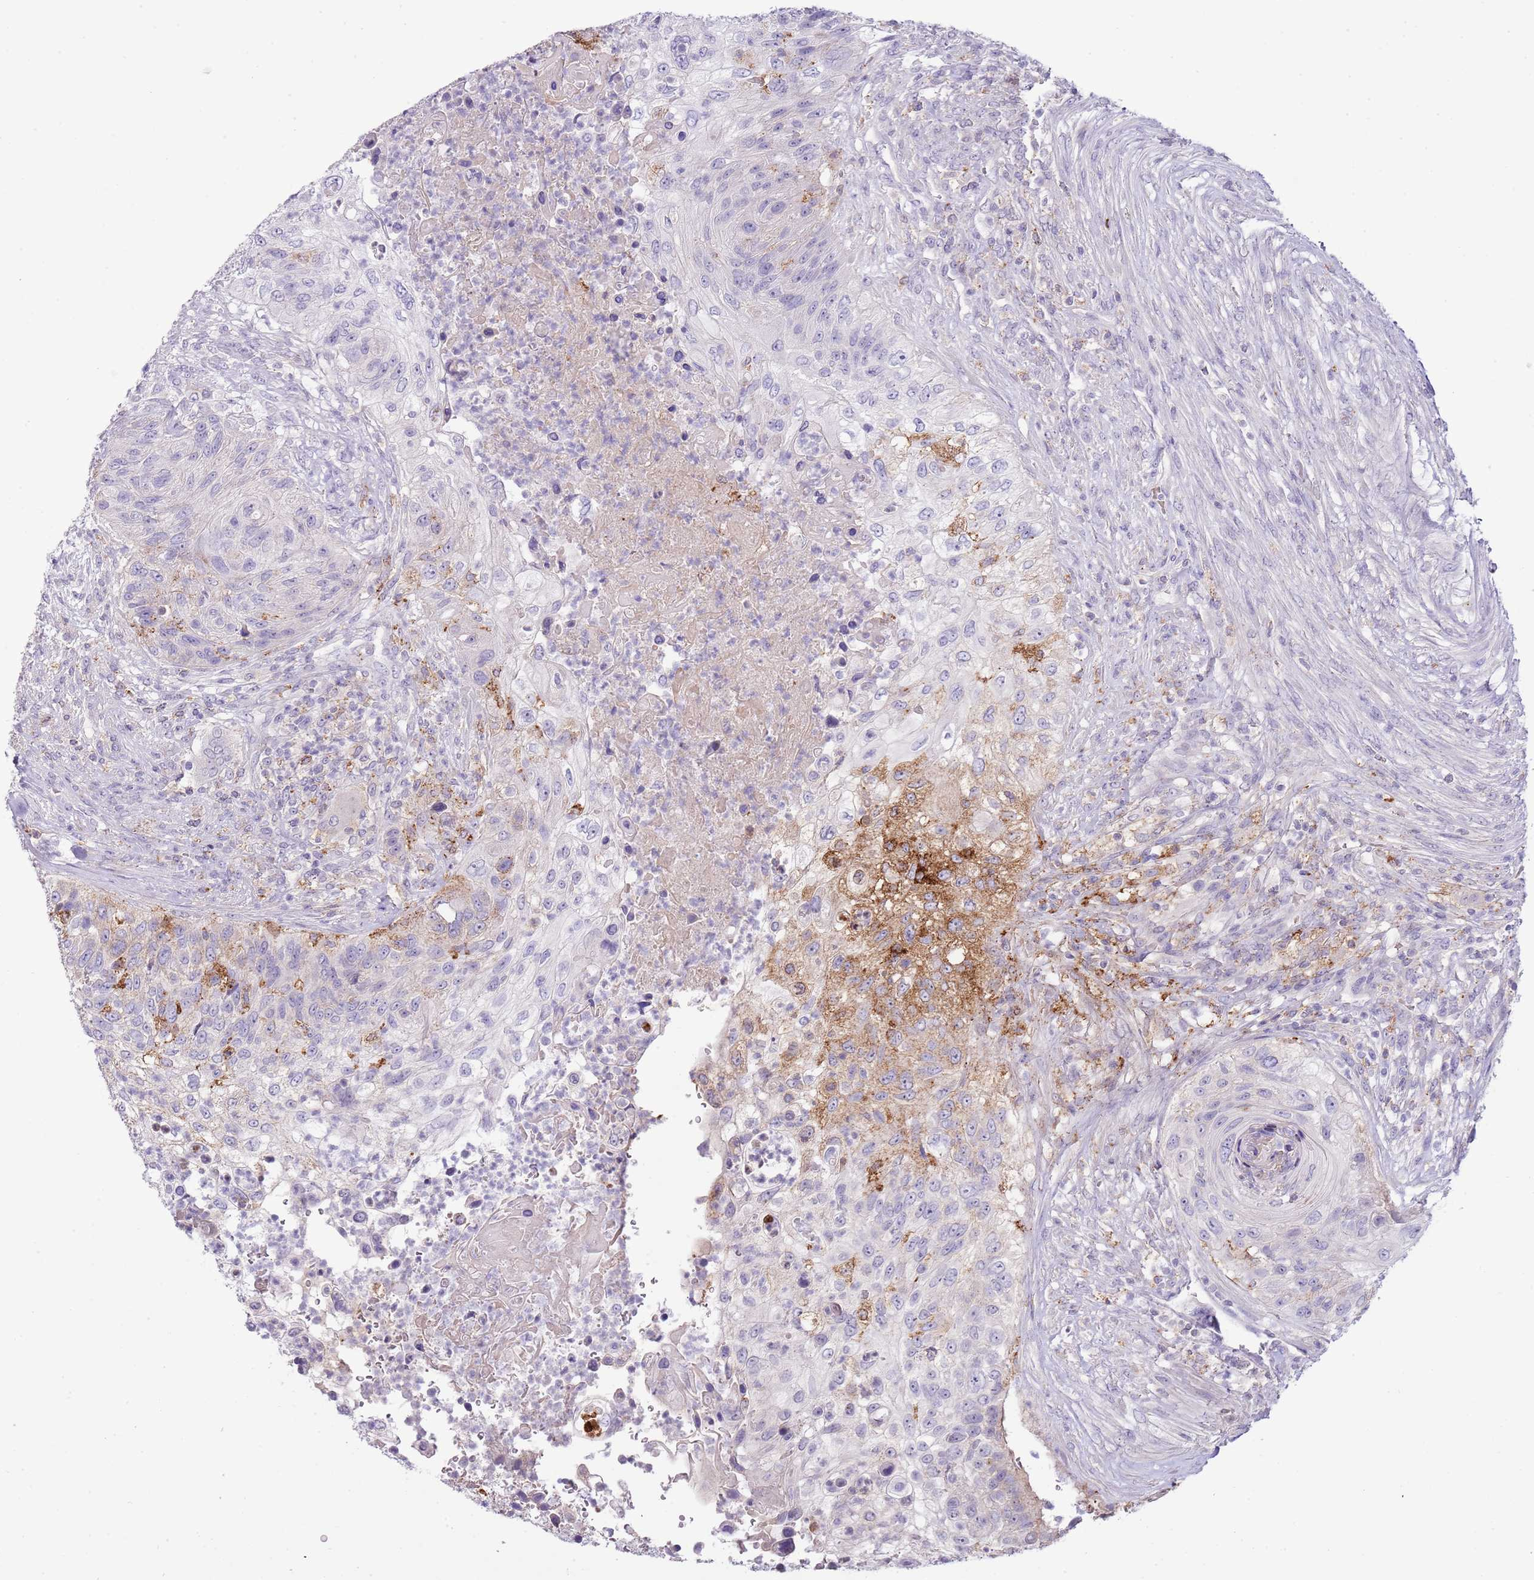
{"staining": {"intensity": "moderate", "quantity": "<25%", "location": "cytoplasmic/membranous"}, "tissue": "urothelial cancer", "cell_type": "Tumor cells", "image_type": "cancer", "snomed": [{"axis": "morphology", "description": "Urothelial carcinoma, High grade"}, {"axis": "topography", "description": "Urinary bladder"}], "caption": "High-grade urothelial carcinoma stained with IHC exhibits moderate cytoplasmic/membranous expression in approximately <25% of tumor cells. The staining was performed using DAB, with brown indicating positive protein expression. Nuclei are stained blue with hematoxylin.", "gene": "ABHD17A", "patient": {"sex": "female", "age": 60}}